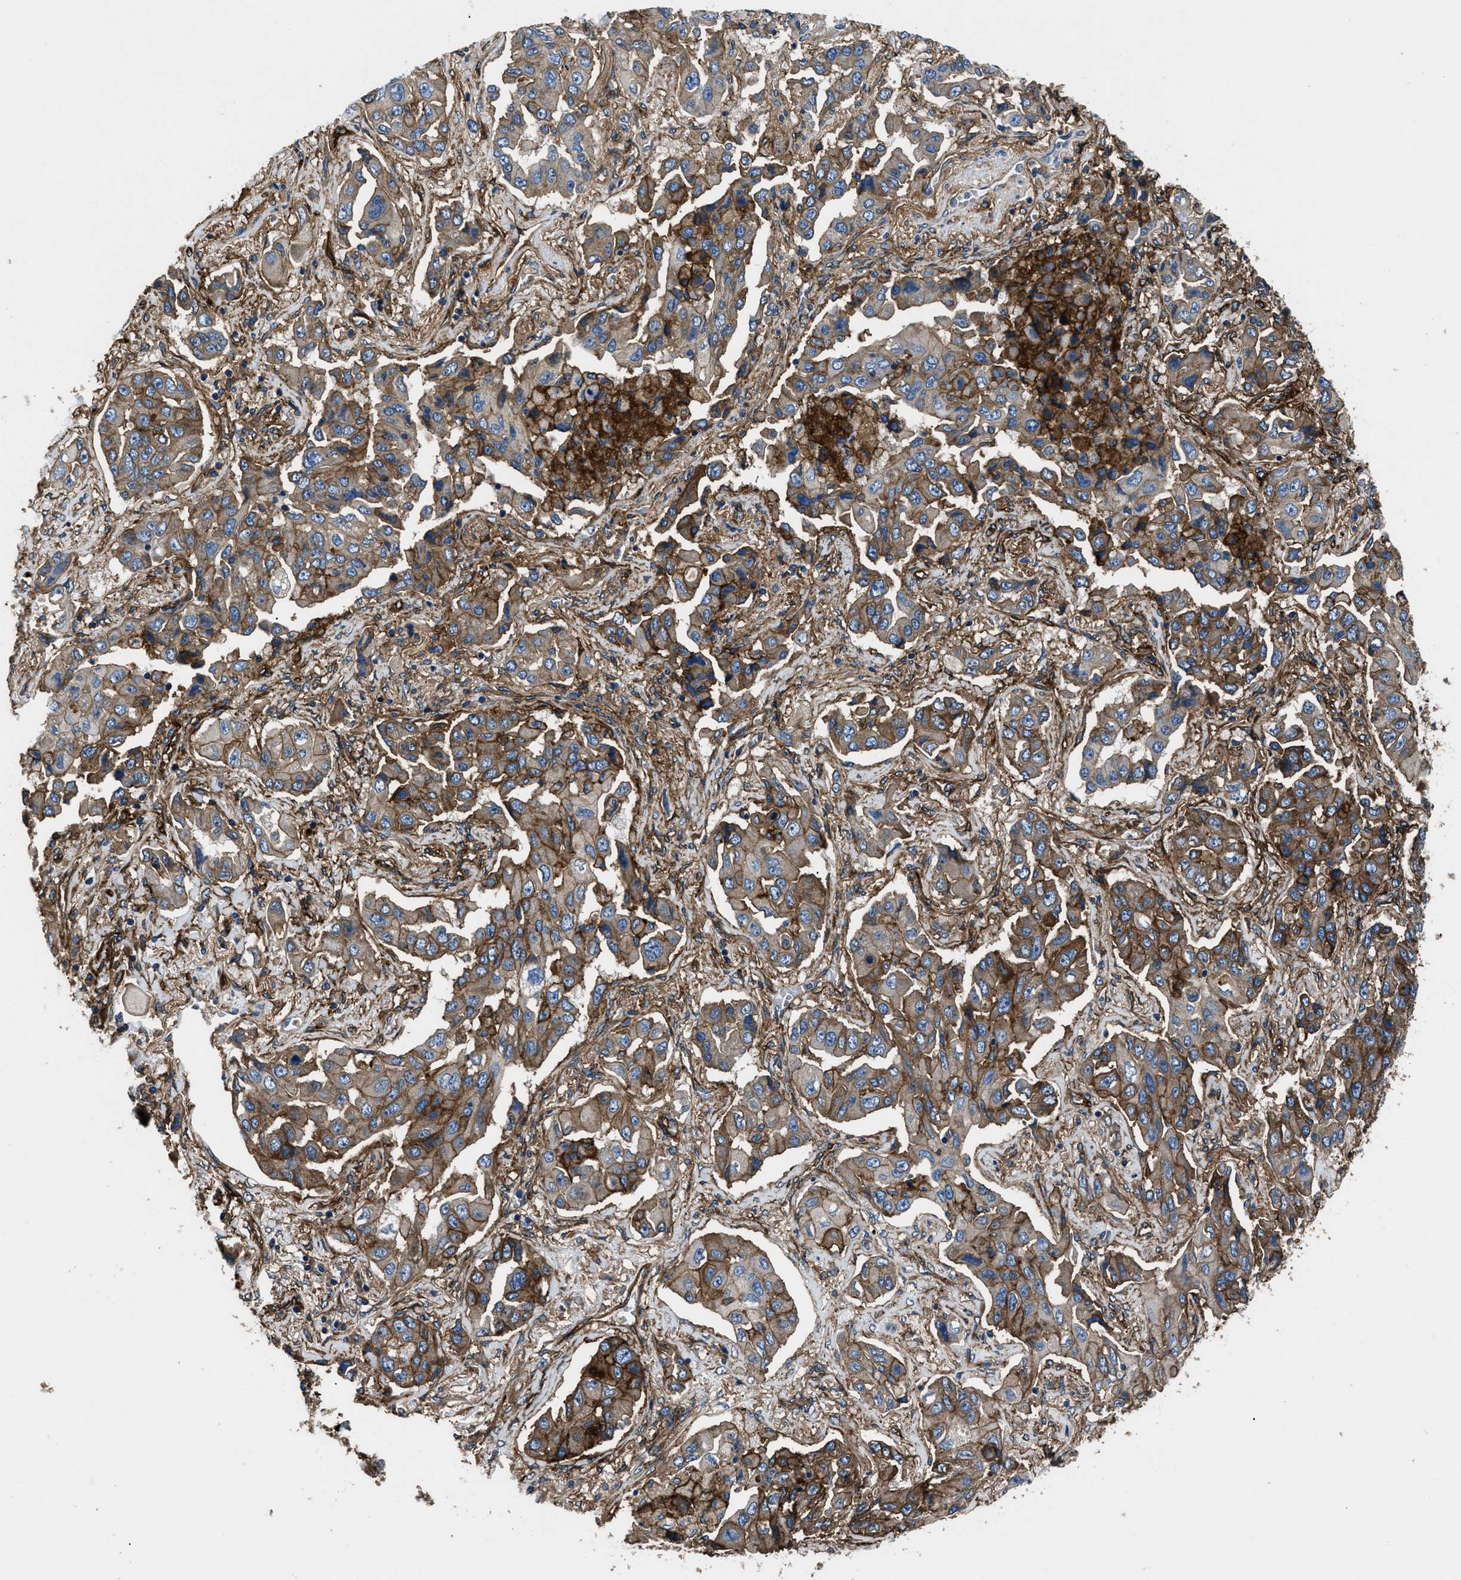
{"staining": {"intensity": "moderate", "quantity": "25%-75%", "location": "cytoplasmic/membranous"}, "tissue": "lung cancer", "cell_type": "Tumor cells", "image_type": "cancer", "snomed": [{"axis": "morphology", "description": "Adenocarcinoma, NOS"}, {"axis": "topography", "description": "Lung"}], "caption": "IHC (DAB (3,3'-diaminobenzidine)) staining of lung adenocarcinoma demonstrates moderate cytoplasmic/membranous protein expression in about 25%-75% of tumor cells. (Brightfield microscopy of DAB IHC at high magnification).", "gene": "CD276", "patient": {"sex": "female", "age": 65}}